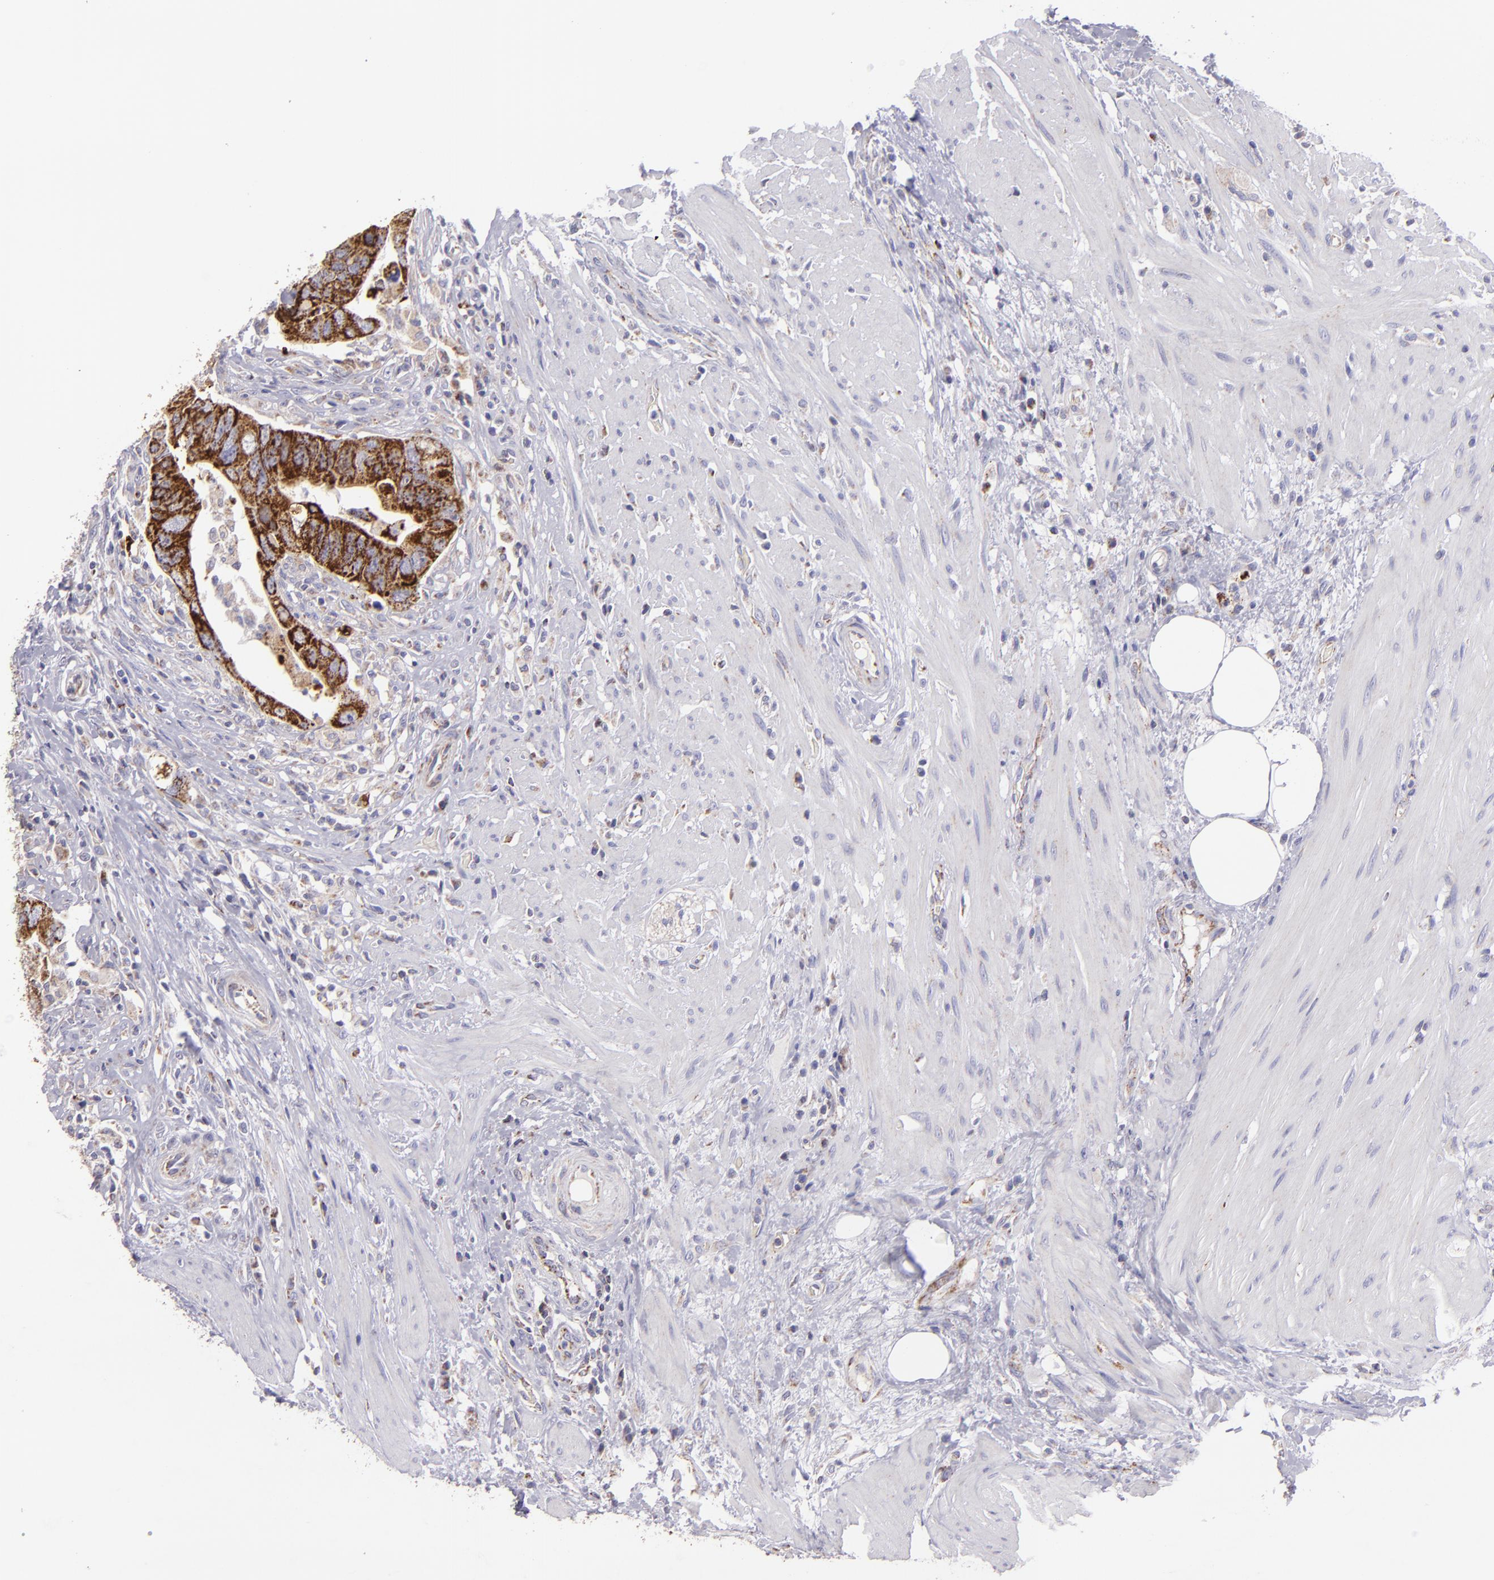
{"staining": {"intensity": "strong", "quantity": ">75%", "location": "cytoplasmic/membranous"}, "tissue": "colorectal cancer", "cell_type": "Tumor cells", "image_type": "cancer", "snomed": [{"axis": "morphology", "description": "Adenocarcinoma, NOS"}, {"axis": "topography", "description": "Rectum"}], "caption": "Immunohistochemical staining of human colorectal adenocarcinoma reveals high levels of strong cytoplasmic/membranous expression in approximately >75% of tumor cells.", "gene": "HSPD1", "patient": {"sex": "male", "age": 53}}